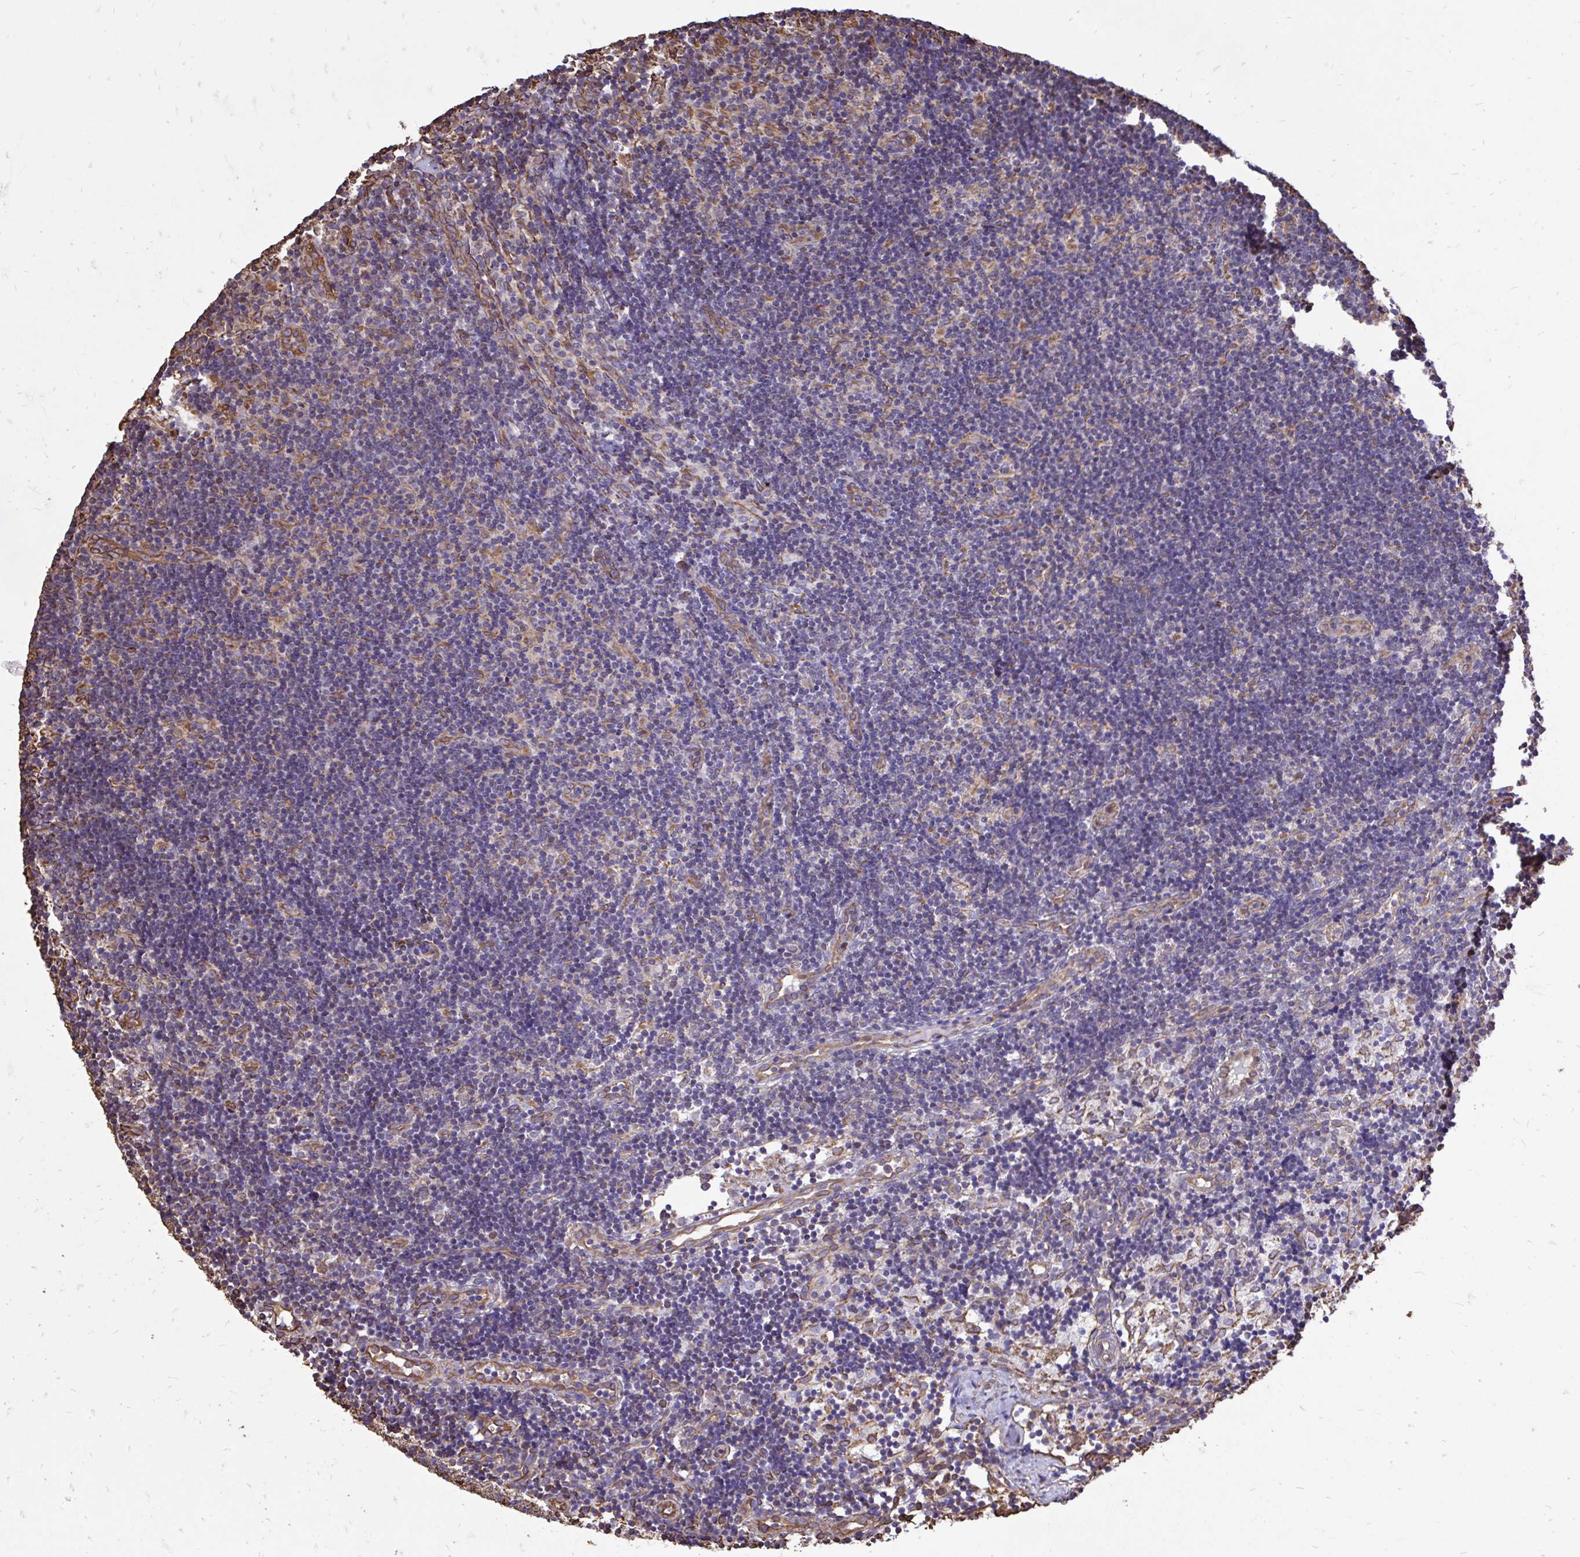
{"staining": {"intensity": "moderate", "quantity": "<25%", "location": "cytoplasmic/membranous"}, "tissue": "lymph node", "cell_type": "Germinal center cells", "image_type": "normal", "snomed": [{"axis": "morphology", "description": "Normal tissue, NOS"}, {"axis": "topography", "description": "Lymph node"}], "caption": "High-magnification brightfield microscopy of unremarkable lymph node stained with DAB (brown) and counterstained with hematoxylin (blue). germinal center cells exhibit moderate cytoplasmic/membranous expression is seen in about<25% of cells.", "gene": "RNF103", "patient": {"sex": "female", "age": 31}}